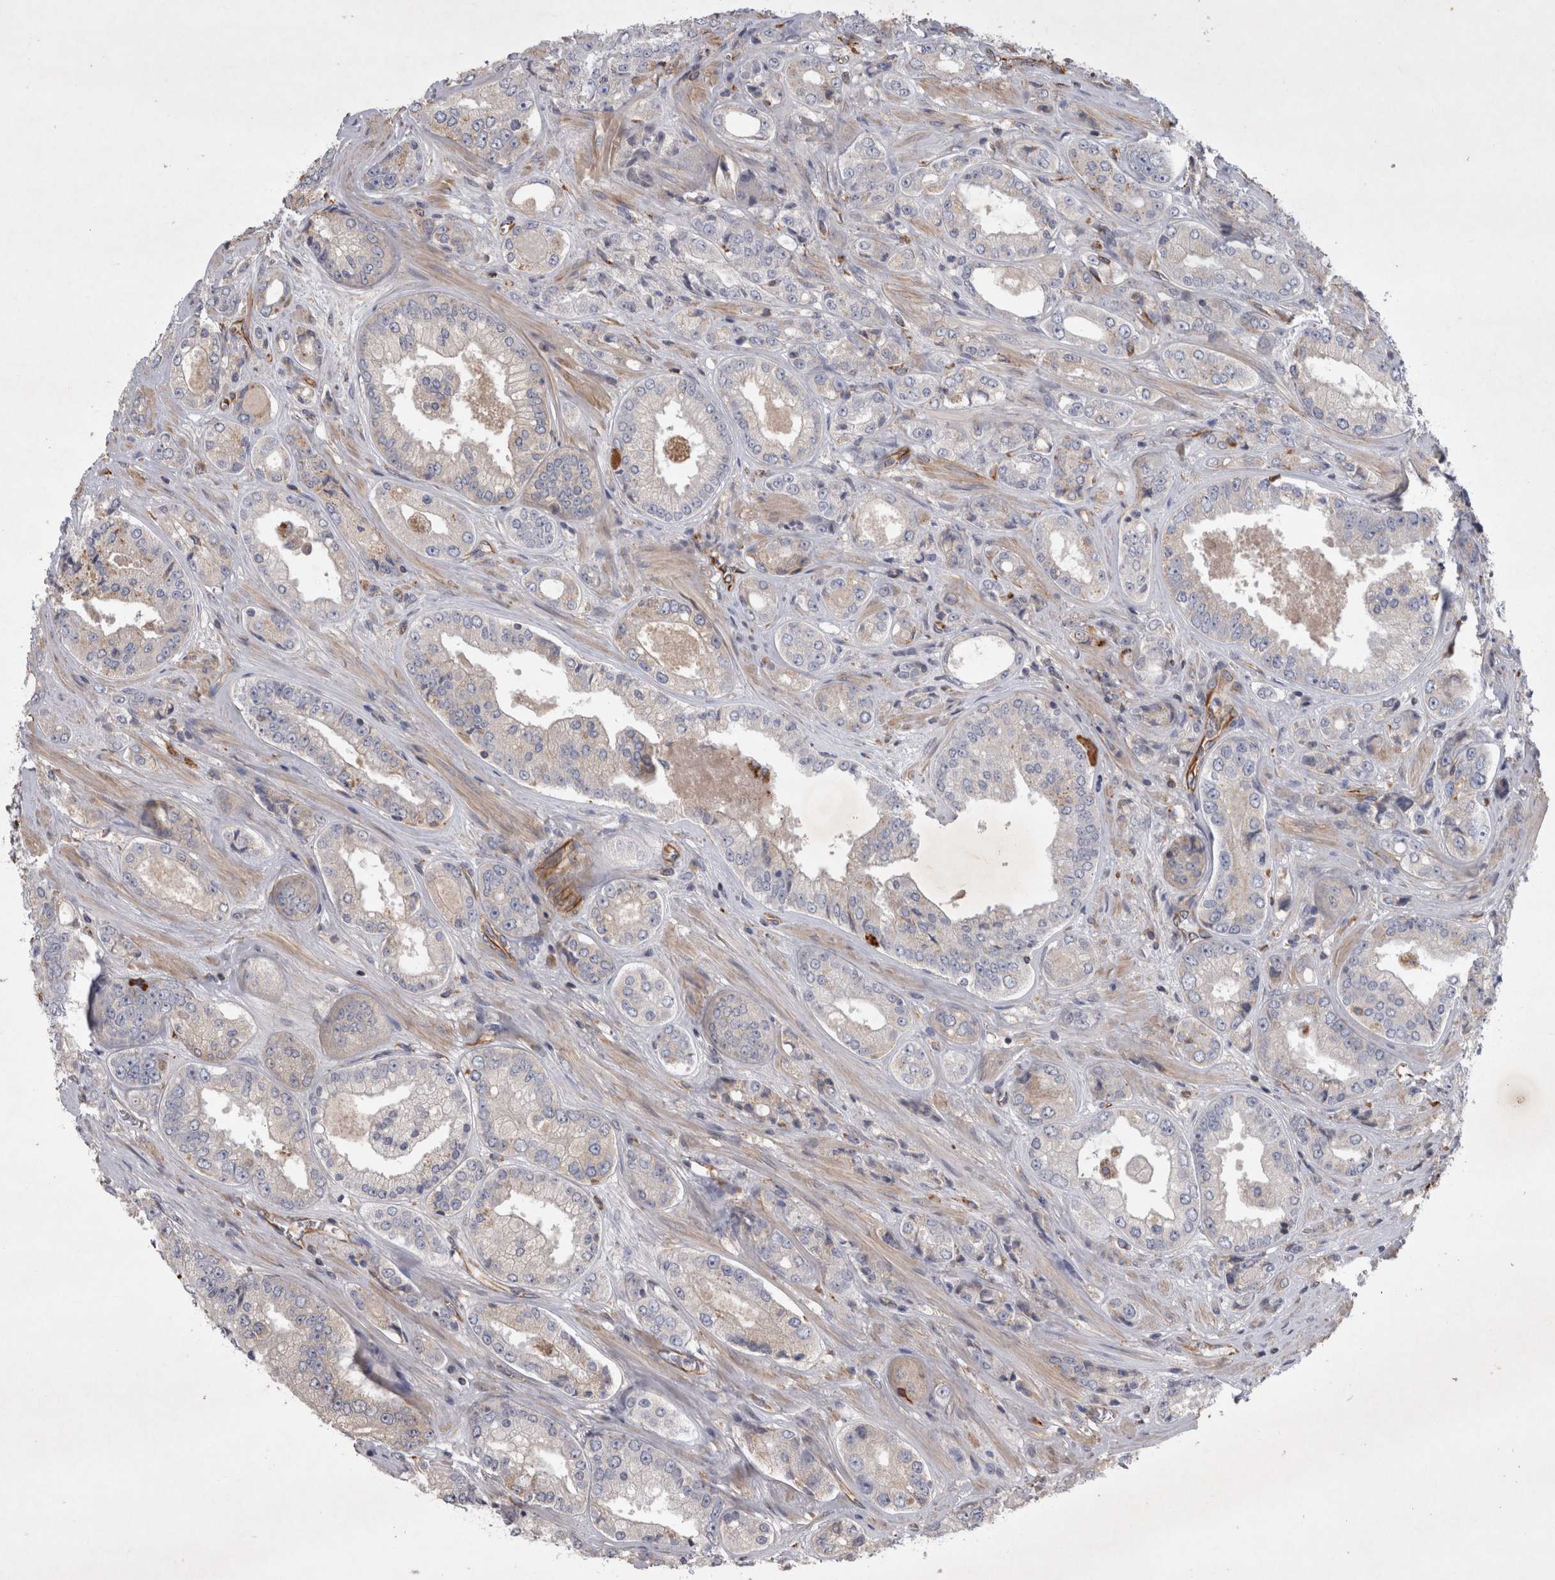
{"staining": {"intensity": "weak", "quantity": "<25%", "location": "cytoplasmic/membranous"}, "tissue": "prostate cancer", "cell_type": "Tumor cells", "image_type": "cancer", "snomed": [{"axis": "morphology", "description": "Adenocarcinoma, High grade"}, {"axis": "topography", "description": "Prostate"}], "caption": "Tumor cells show no significant expression in prostate cancer (high-grade adenocarcinoma).", "gene": "STRADB", "patient": {"sex": "male", "age": 61}}